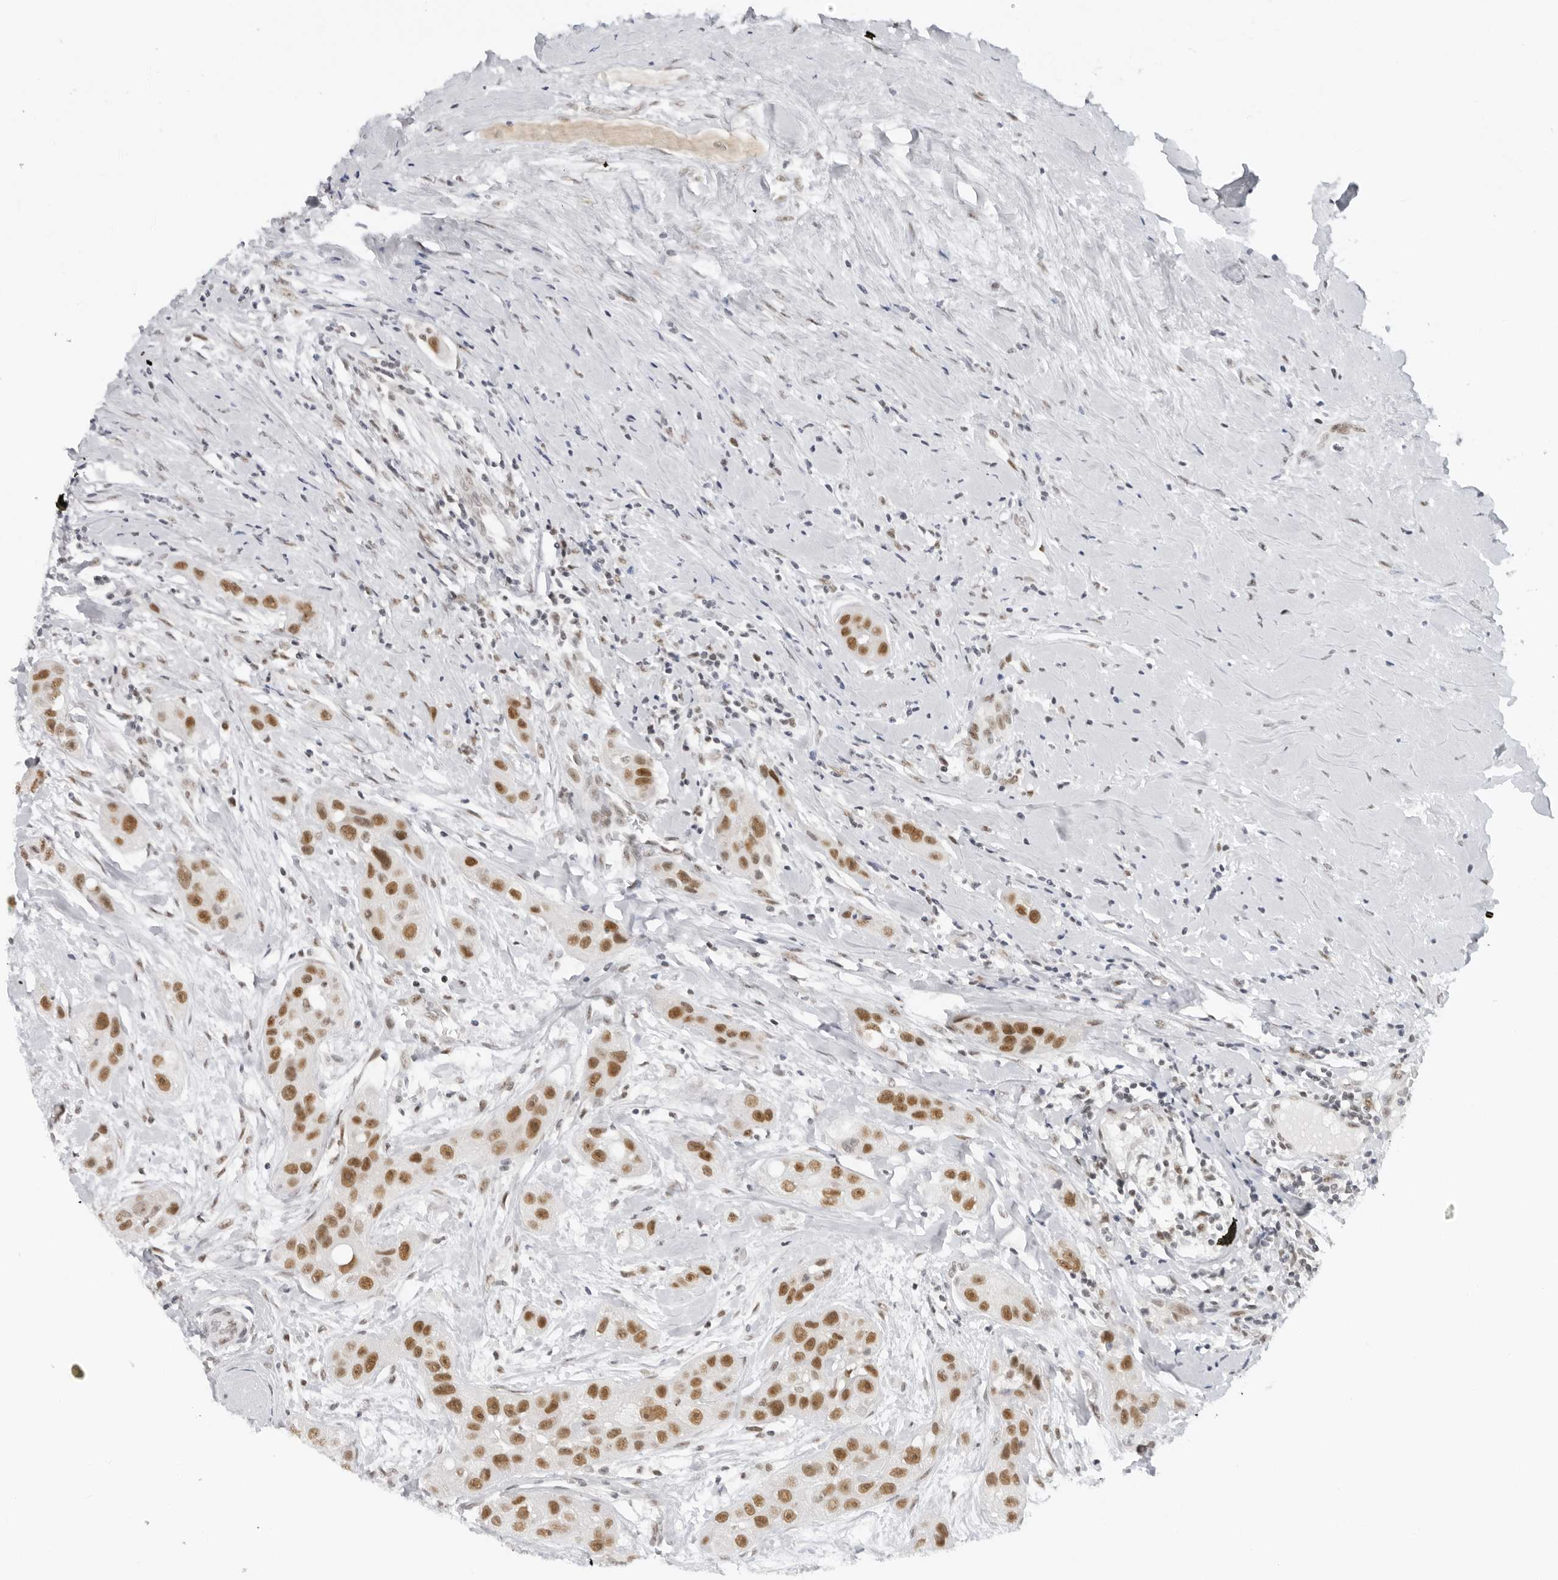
{"staining": {"intensity": "moderate", "quantity": ">75%", "location": "nuclear"}, "tissue": "head and neck cancer", "cell_type": "Tumor cells", "image_type": "cancer", "snomed": [{"axis": "morphology", "description": "Normal tissue, NOS"}, {"axis": "morphology", "description": "Squamous cell carcinoma, NOS"}, {"axis": "topography", "description": "Skeletal muscle"}, {"axis": "topography", "description": "Head-Neck"}], "caption": "High-magnification brightfield microscopy of squamous cell carcinoma (head and neck) stained with DAB (3,3'-diaminobenzidine) (brown) and counterstained with hematoxylin (blue). tumor cells exhibit moderate nuclear staining is identified in about>75% of cells.", "gene": "FOXK2", "patient": {"sex": "male", "age": 51}}